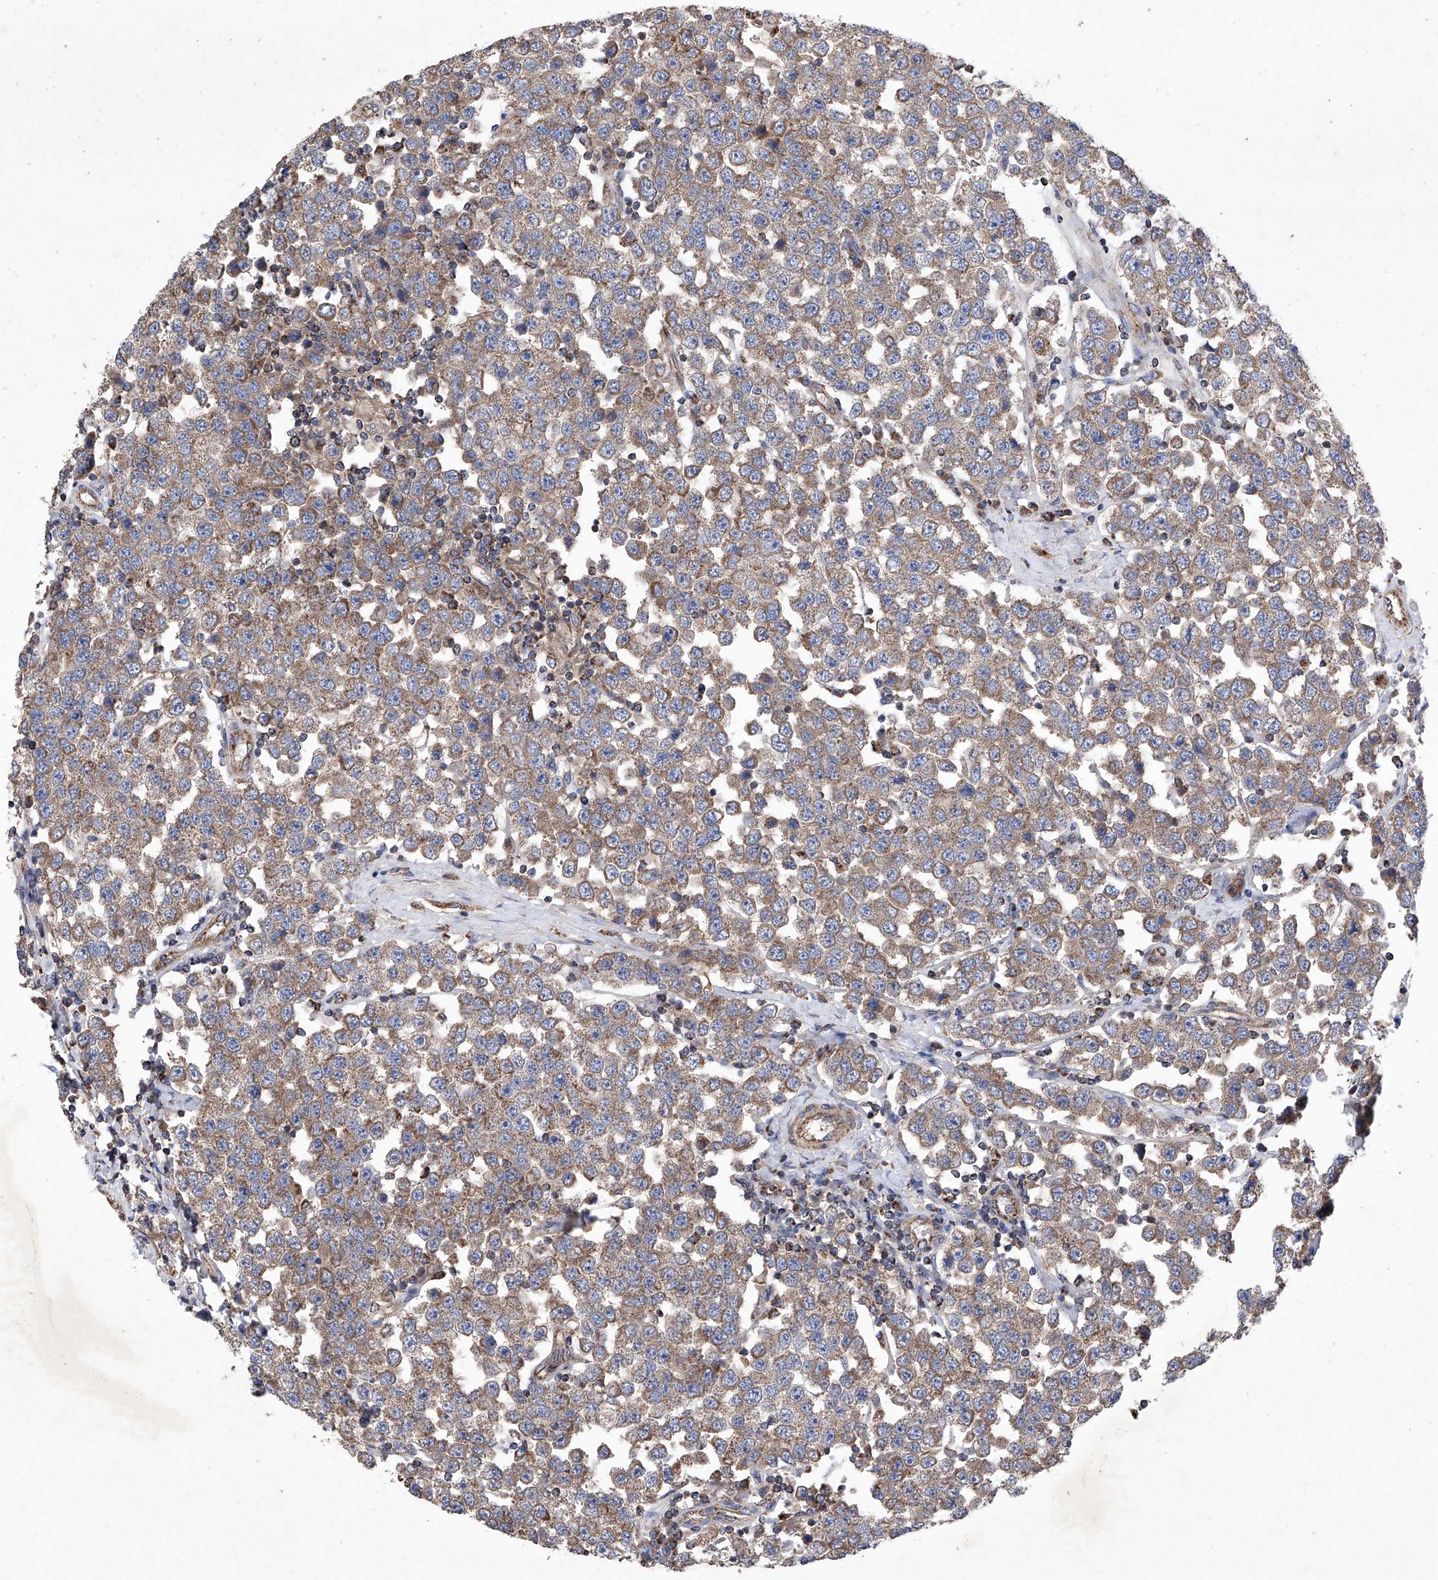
{"staining": {"intensity": "moderate", "quantity": ">75%", "location": "cytoplasmic/membranous"}, "tissue": "testis cancer", "cell_type": "Tumor cells", "image_type": "cancer", "snomed": [{"axis": "morphology", "description": "Seminoma, NOS"}, {"axis": "topography", "description": "Testis"}], "caption": "Seminoma (testis) tissue shows moderate cytoplasmic/membranous expression in about >75% of tumor cells", "gene": "EFCAB2", "patient": {"sex": "male", "age": 28}}